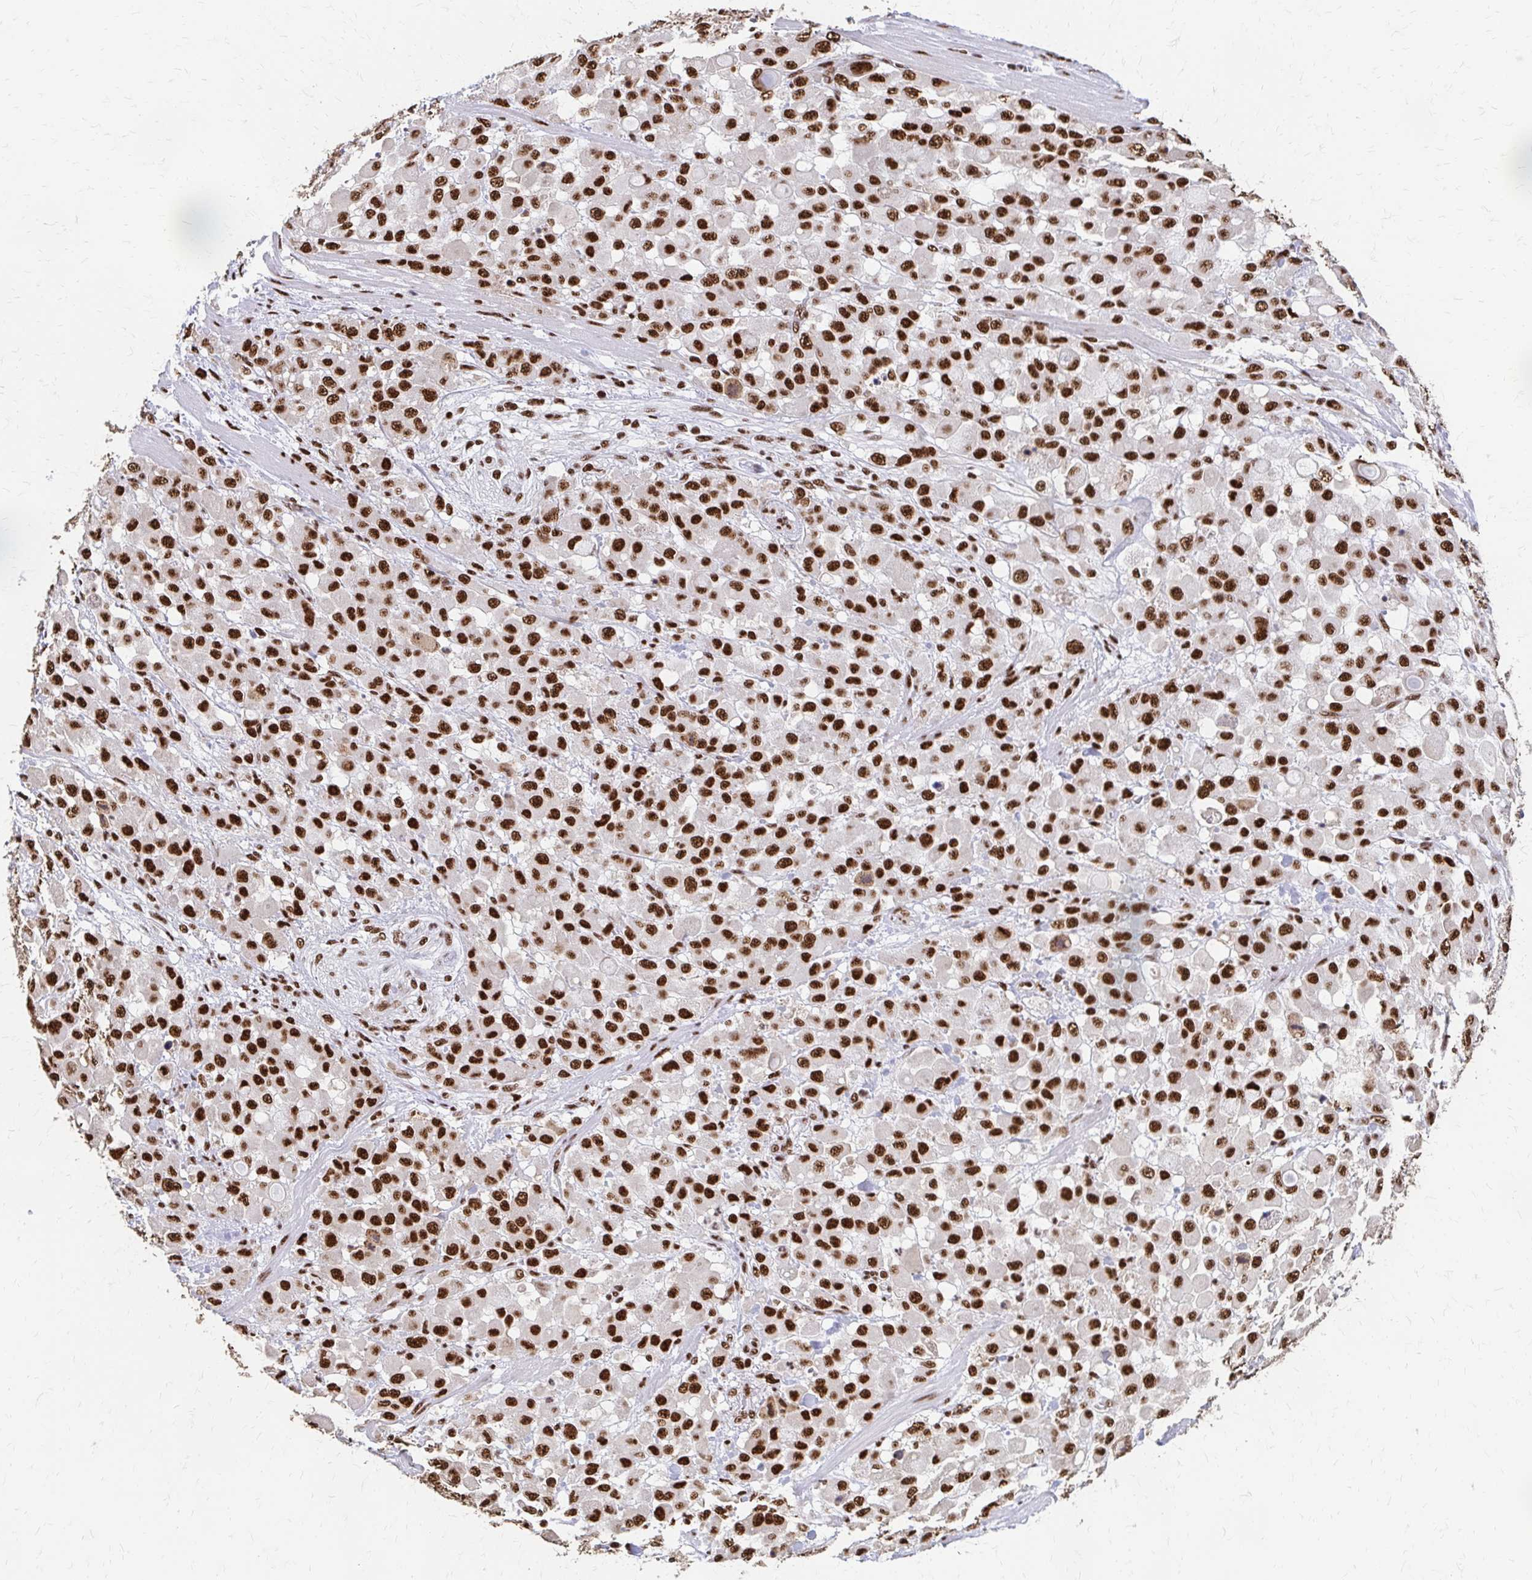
{"staining": {"intensity": "strong", "quantity": ">75%", "location": "nuclear"}, "tissue": "stomach cancer", "cell_type": "Tumor cells", "image_type": "cancer", "snomed": [{"axis": "morphology", "description": "Adenocarcinoma, NOS"}, {"axis": "topography", "description": "Stomach"}], "caption": "Immunohistochemistry (IHC) photomicrograph of stomach cancer (adenocarcinoma) stained for a protein (brown), which exhibits high levels of strong nuclear positivity in approximately >75% of tumor cells.", "gene": "CNKSR3", "patient": {"sex": "female", "age": 76}}